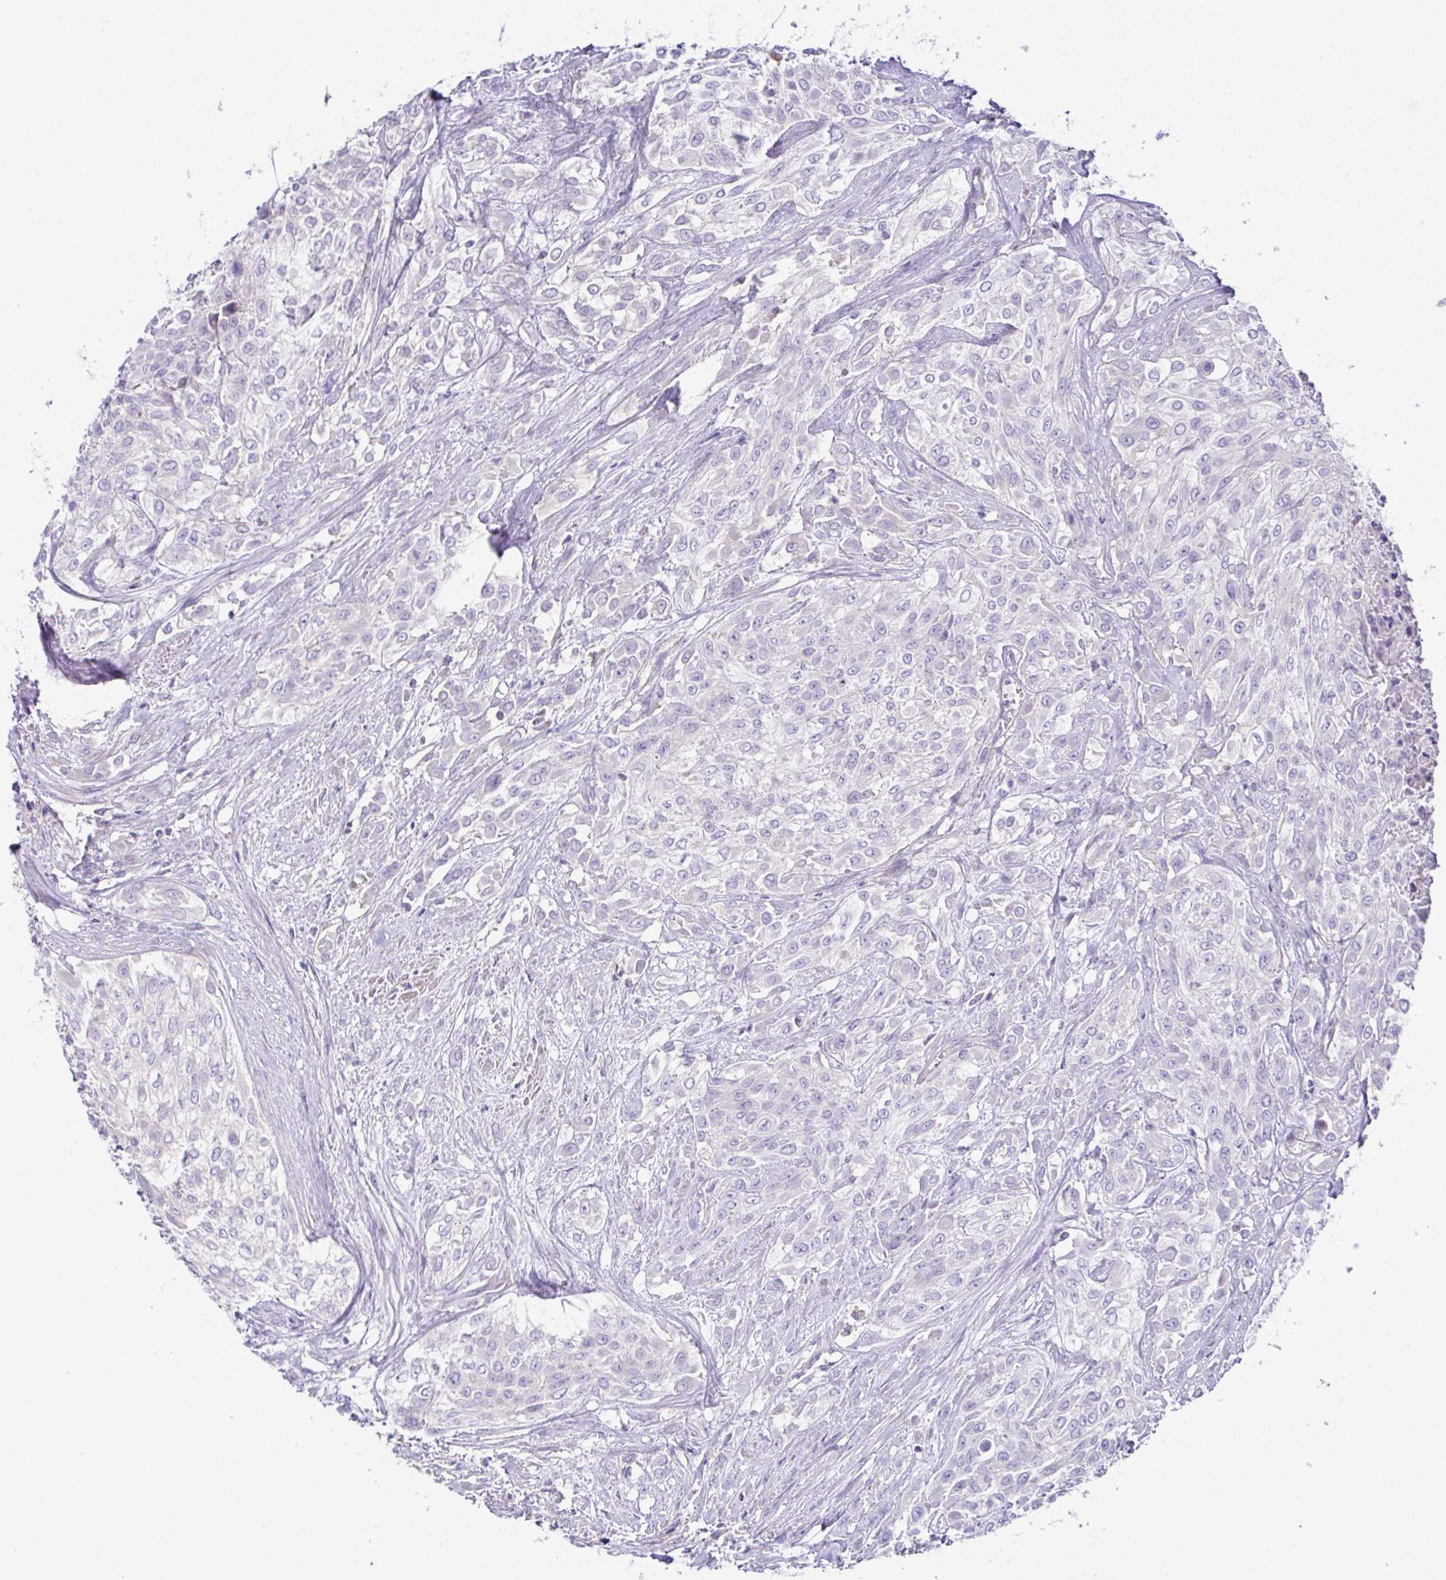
{"staining": {"intensity": "negative", "quantity": "none", "location": "none"}, "tissue": "urothelial cancer", "cell_type": "Tumor cells", "image_type": "cancer", "snomed": [{"axis": "morphology", "description": "Urothelial carcinoma, High grade"}, {"axis": "topography", "description": "Urinary bladder"}], "caption": "There is no significant staining in tumor cells of urothelial cancer.", "gene": "OR4P4", "patient": {"sex": "male", "age": 57}}